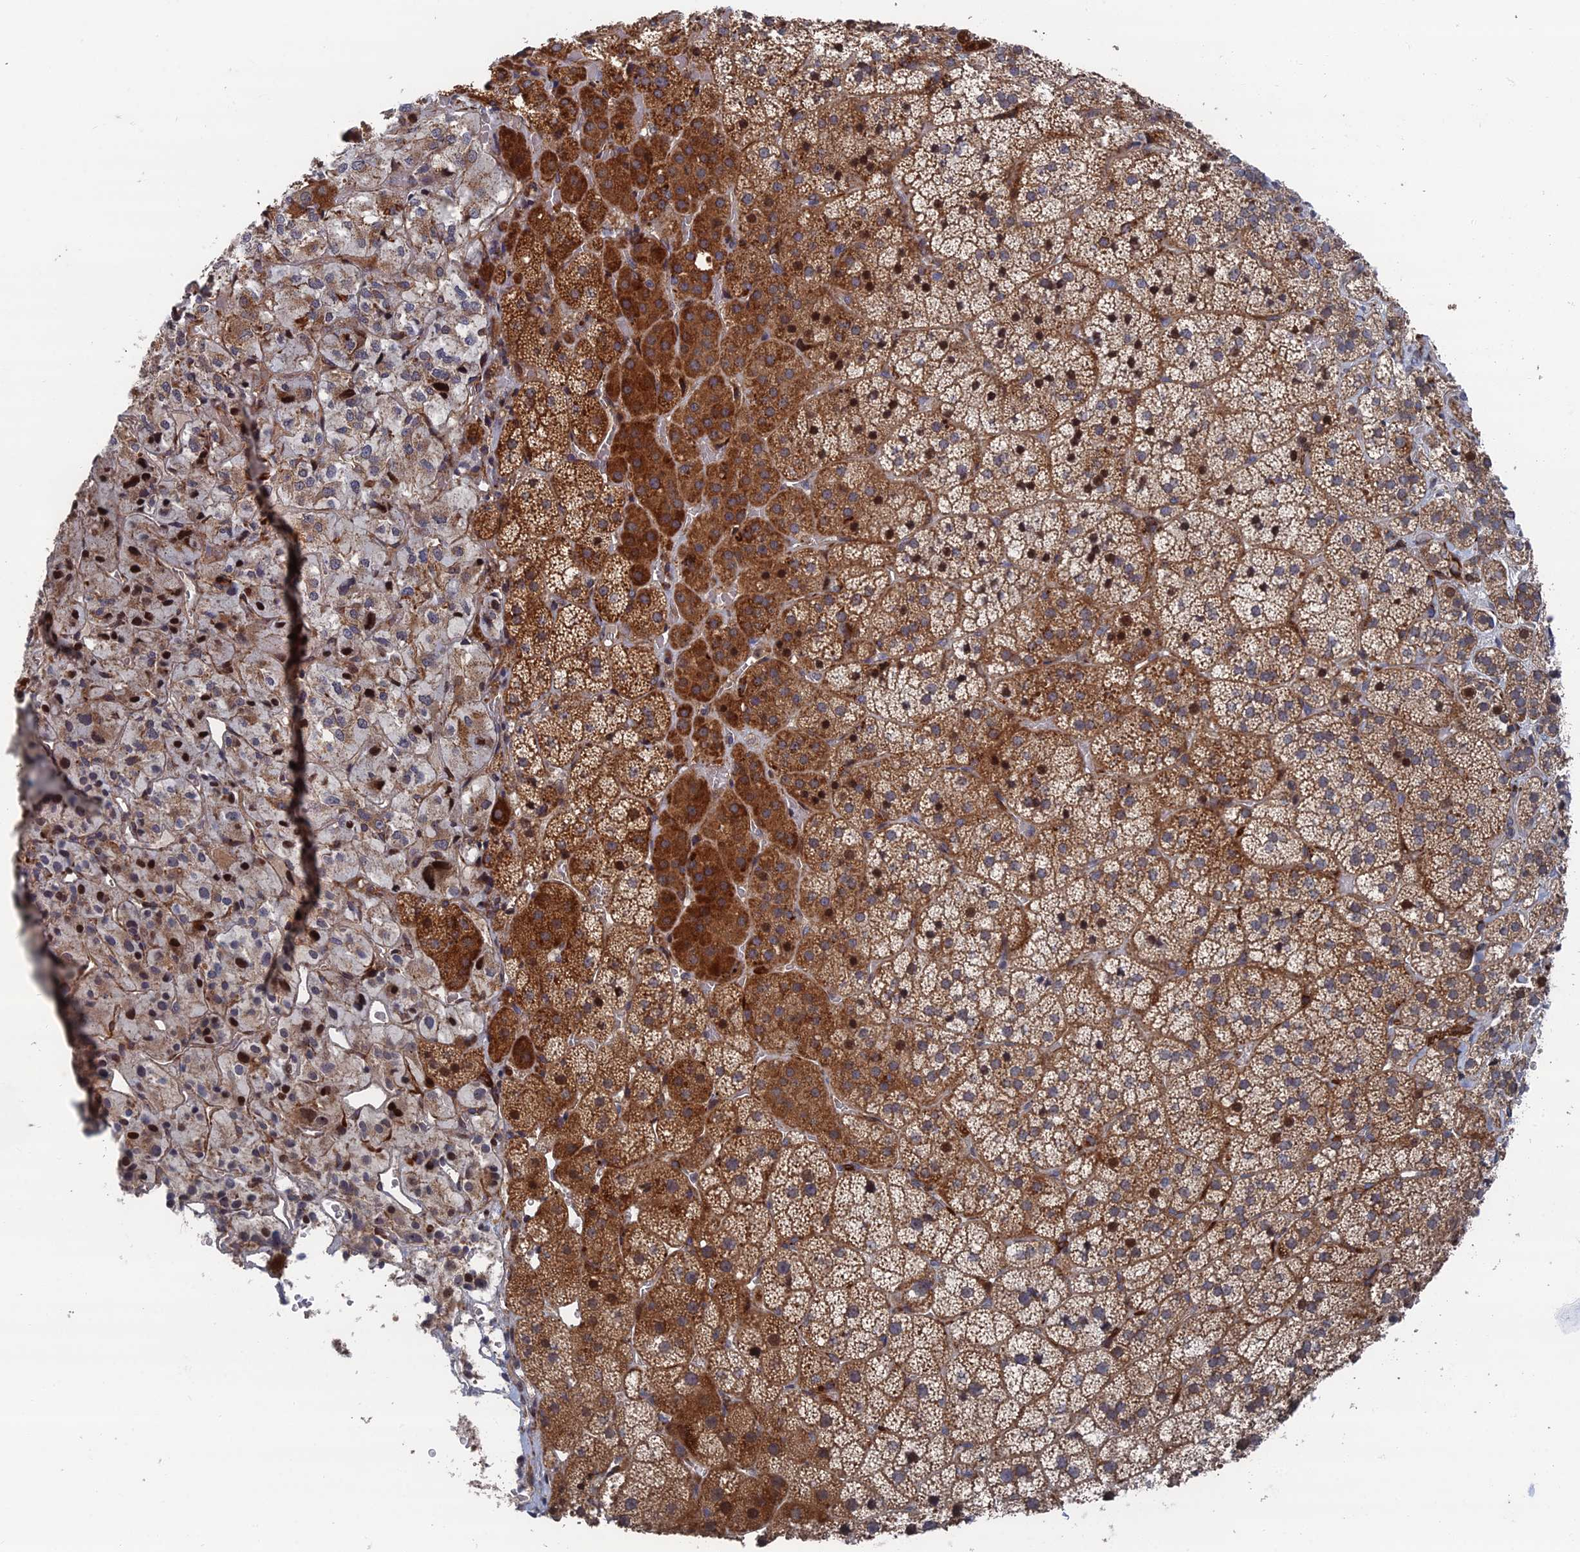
{"staining": {"intensity": "strong", "quantity": "25%-75%", "location": "cytoplasmic/membranous,nuclear"}, "tissue": "adrenal gland", "cell_type": "Glandular cells", "image_type": "normal", "snomed": [{"axis": "morphology", "description": "Normal tissue, NOS"}, {"axis": "topography", "description": "Adrenal gland"}], "caption": "Immunohistochemistry (IHC) image of unremarkable human adrenal gland stained for a protein (brown), which shows high levels of strong cytoplasmic/membranous,nuclear positivity in about 25%-75% of glandular cells.", "gene": "GTF2IRD1", "patient": {"sex": "female", "age": 44}}